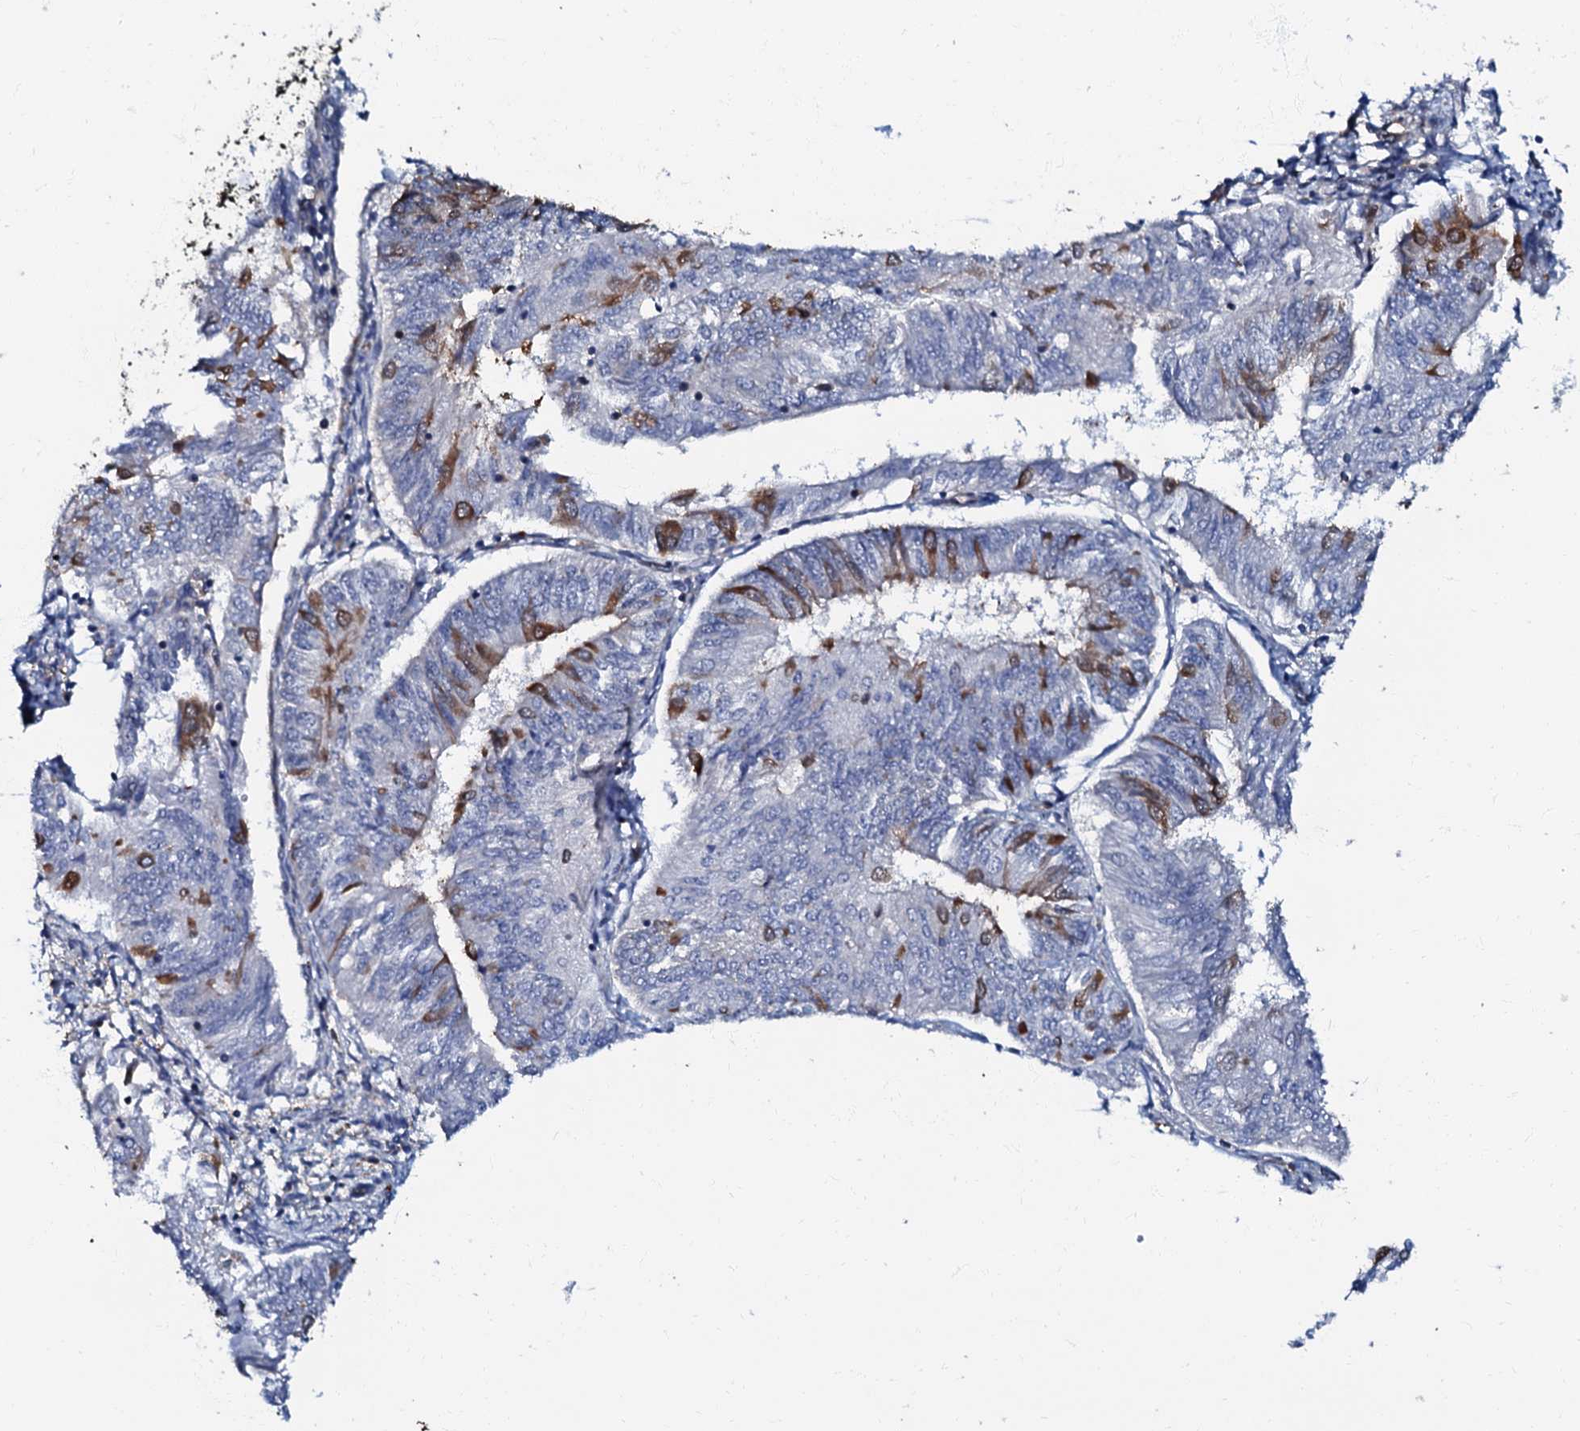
{"staining": {"intensity": "moderate", "quantity": "<25%", "location": "cytoplasmic/membranous"}, "tissue": "endometrial cancer", "cell_type": "Tumor cells", "image_type": "cancer", "snomed": [{"axis": "morphology", "description": "Adenocarcinoma, NOS"}, {"axis": "topography", "description": "Endometrium"}], "caption": "Protein staining by immunohistochemistry shows moderate cytoplasmic/membranous expression in about <25% of tumor cells in endometrial cancer (adenocarcinoma).", "gene": "OSBP", "patient": {"sex": "female", "age": 58}}